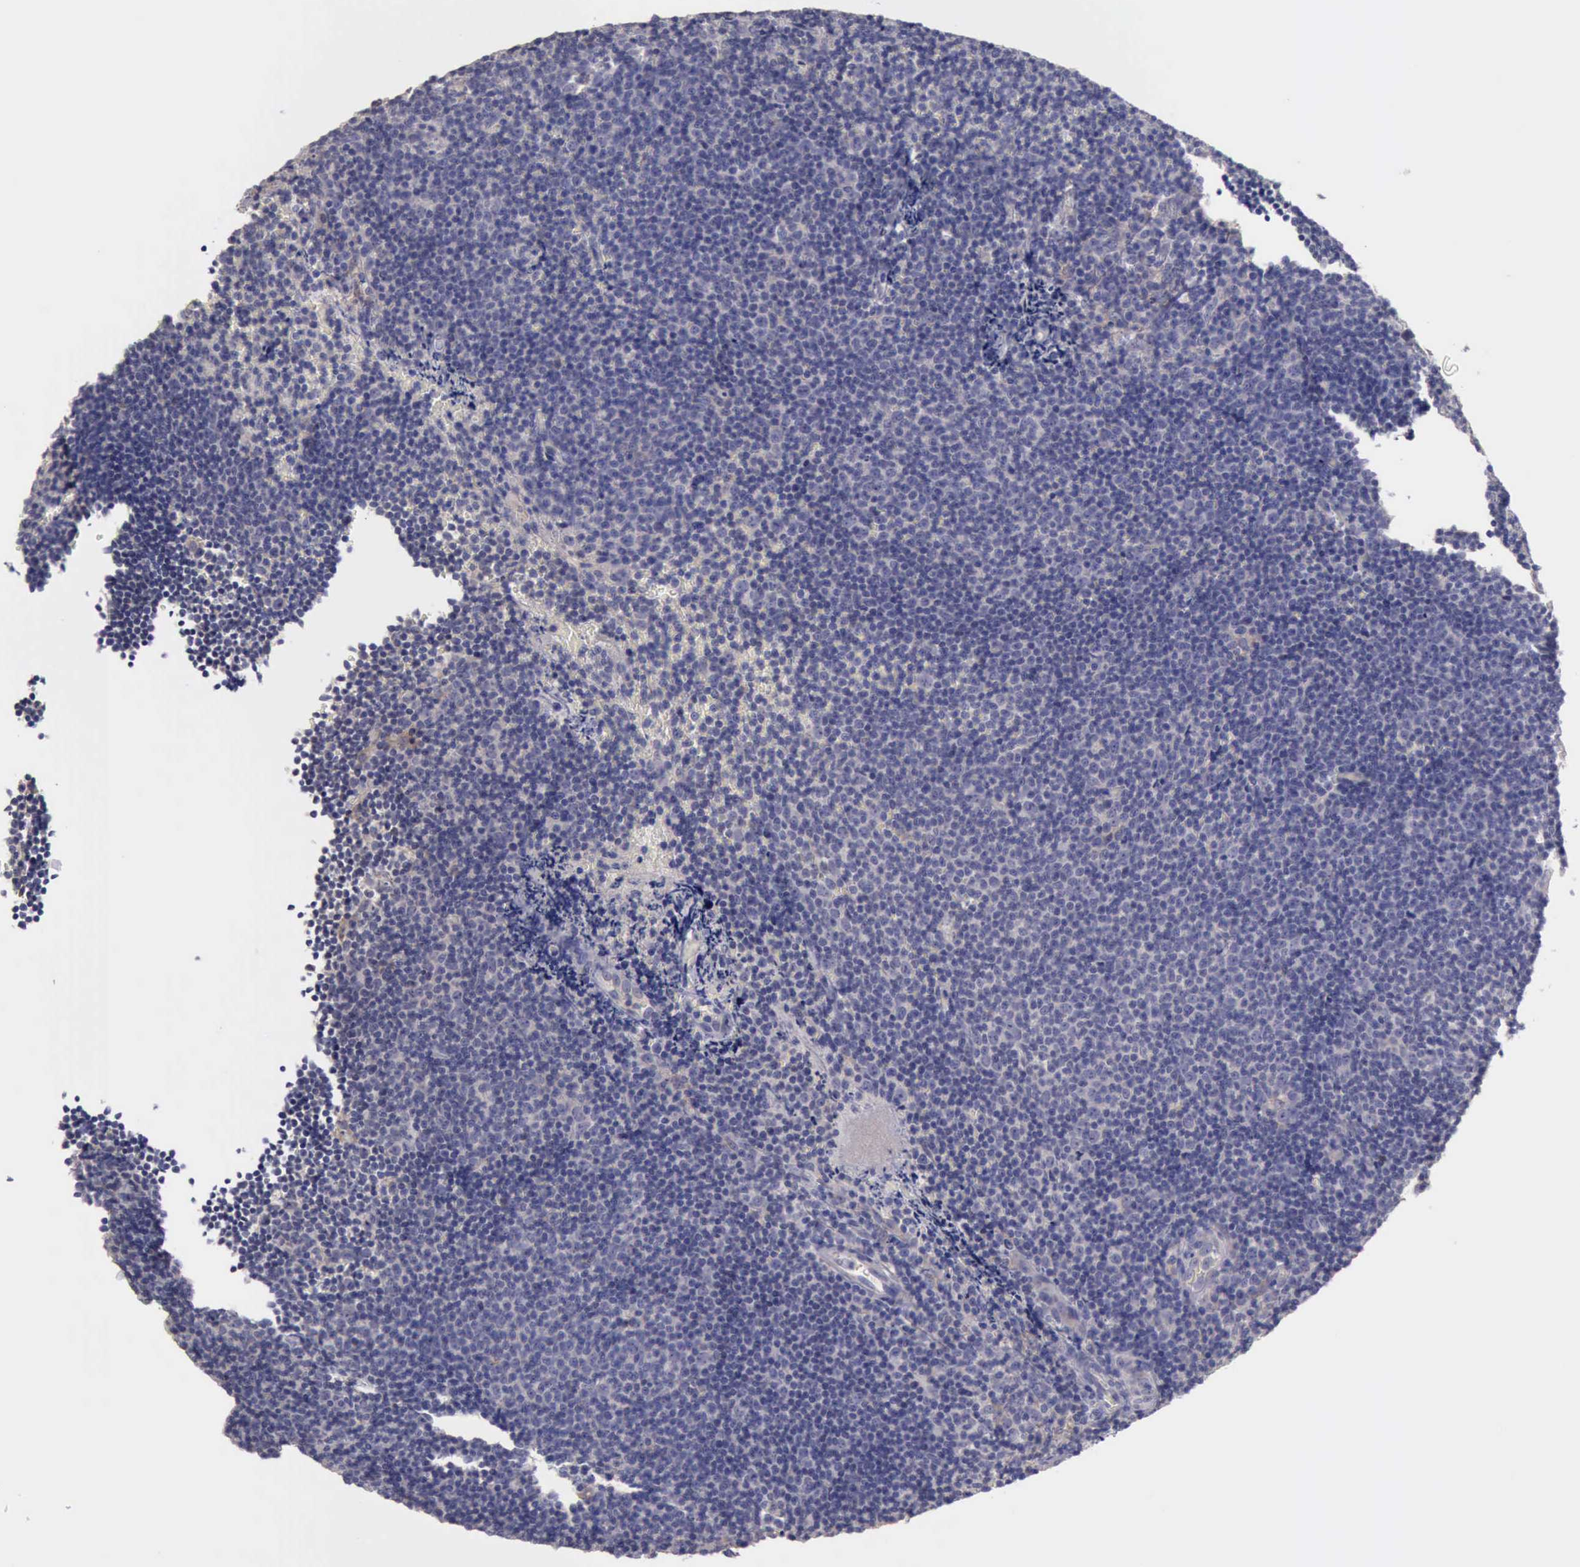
{"staining": {"intensity": "negative", "quantity": "none", "location": "none"}, "tissue": "lymphoma", "cell_type": "Tumor cells", "image_type": "cancer", "snomed": [{"axis": "morphology", "description": "Malignant lymphoma, non-Hodgkin's type, Low grade"}, {"axis": "topography", "description": "Lymph node"}], "caption": "Immunohistochemistry of human low-grade malignant lymphoma, non-Hodgkin's type reveals no staining in tumor cells.", "gene": "PHKA1", "patient": {"sex": "male", "age": 49}}